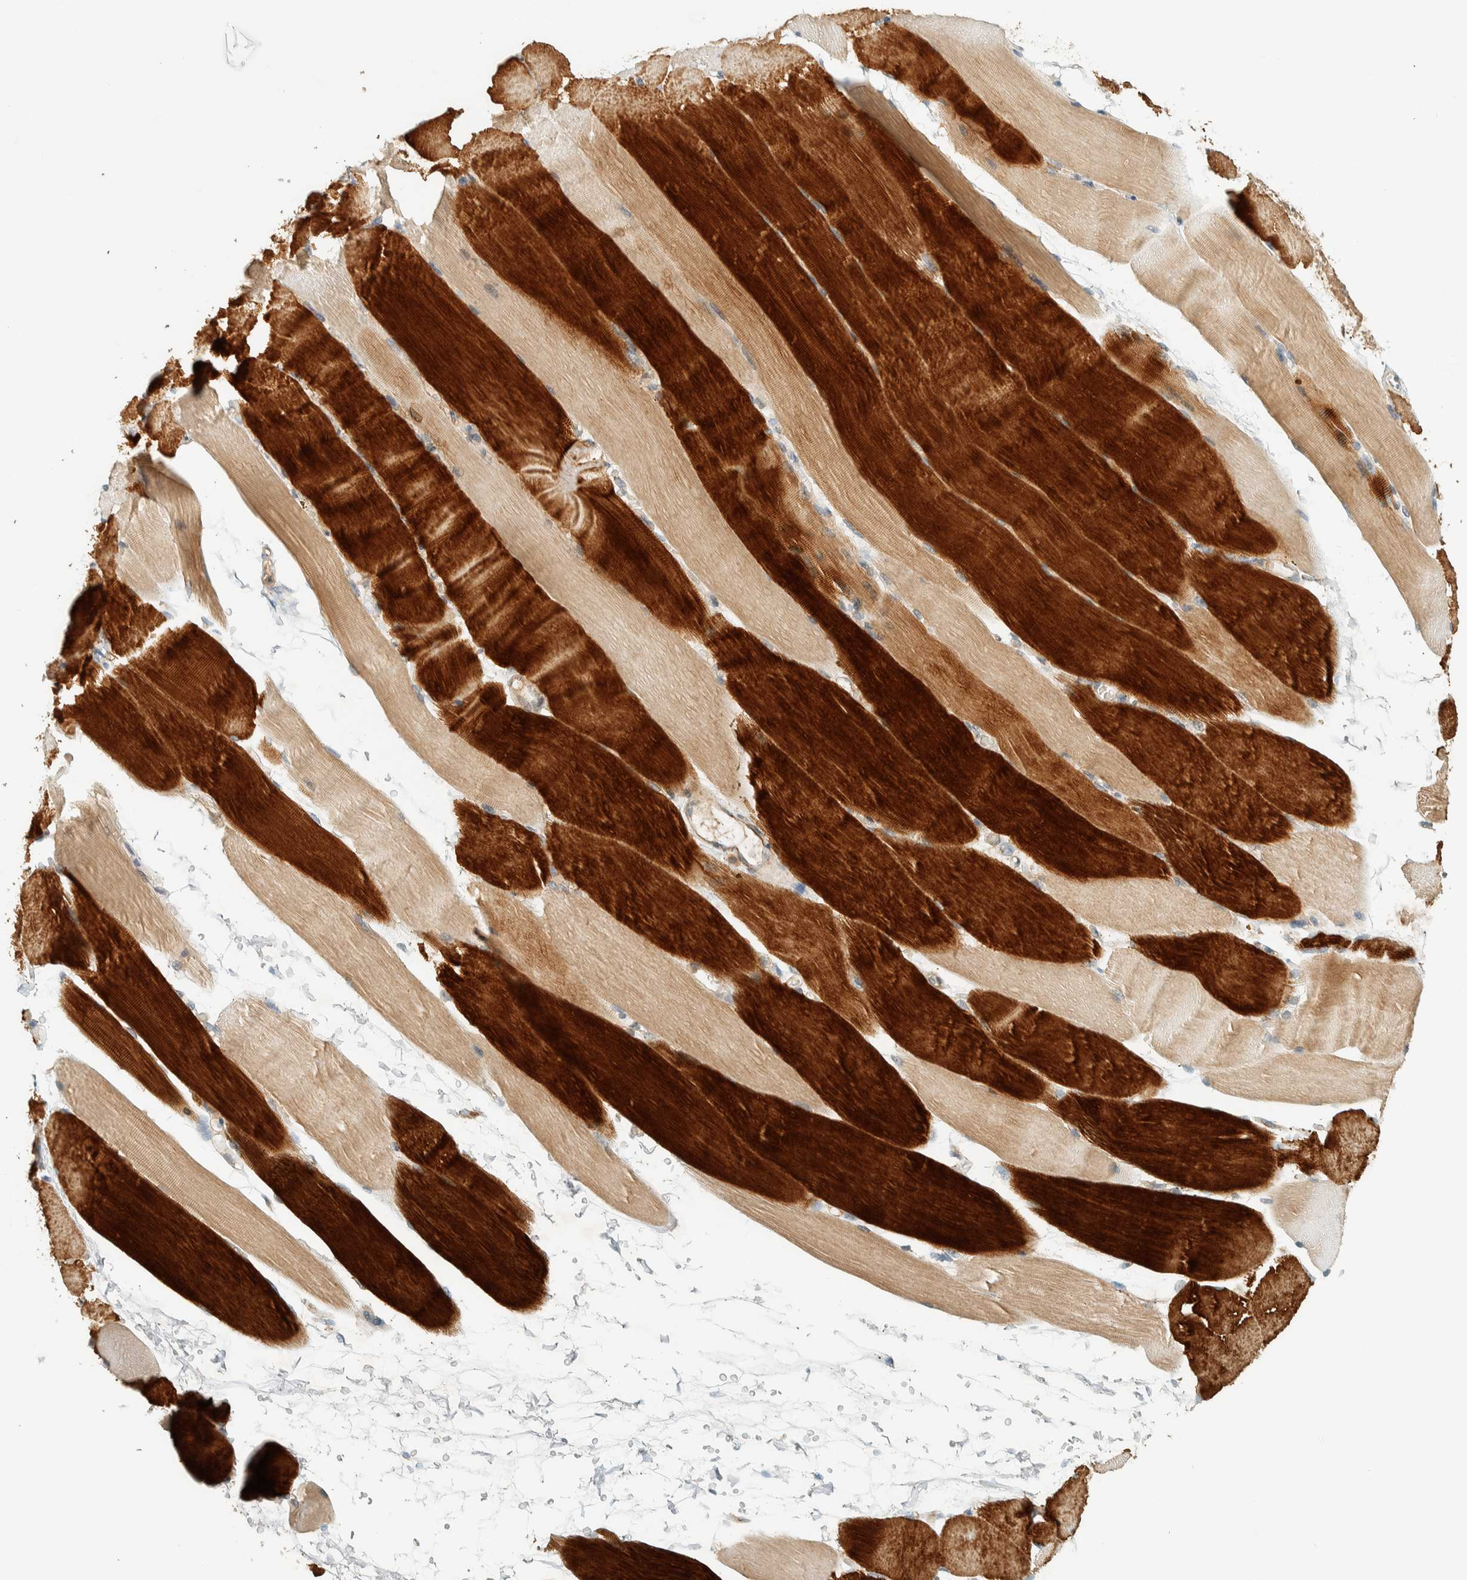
{"staining": {"intensity": "strong", "quantity": "25%-75%", "location": "cytoplasmic/membranous"}, "tissue": "skeletal muscle", "cell_type": "Myocytes", "image_type": "normal", "snomed": [{"axis": "morphology", "description": "Normal tissue, NOS"}, {"axis": "topography", "description": "Skeletal muscle"}, {"axis": "topography", "description": "Parathyroid gland"}], "caption": "Benign skeletal muscle was stained to show a protein in brown. There is high levels of strong cytoplasmic/membranous staining in about 25%-75% of myocytes. (DAB = brown stain, brightfield microscopy at high magnification).", "gene": "ARFGEF1", "patient": {"sex": "female", "age": 37}}